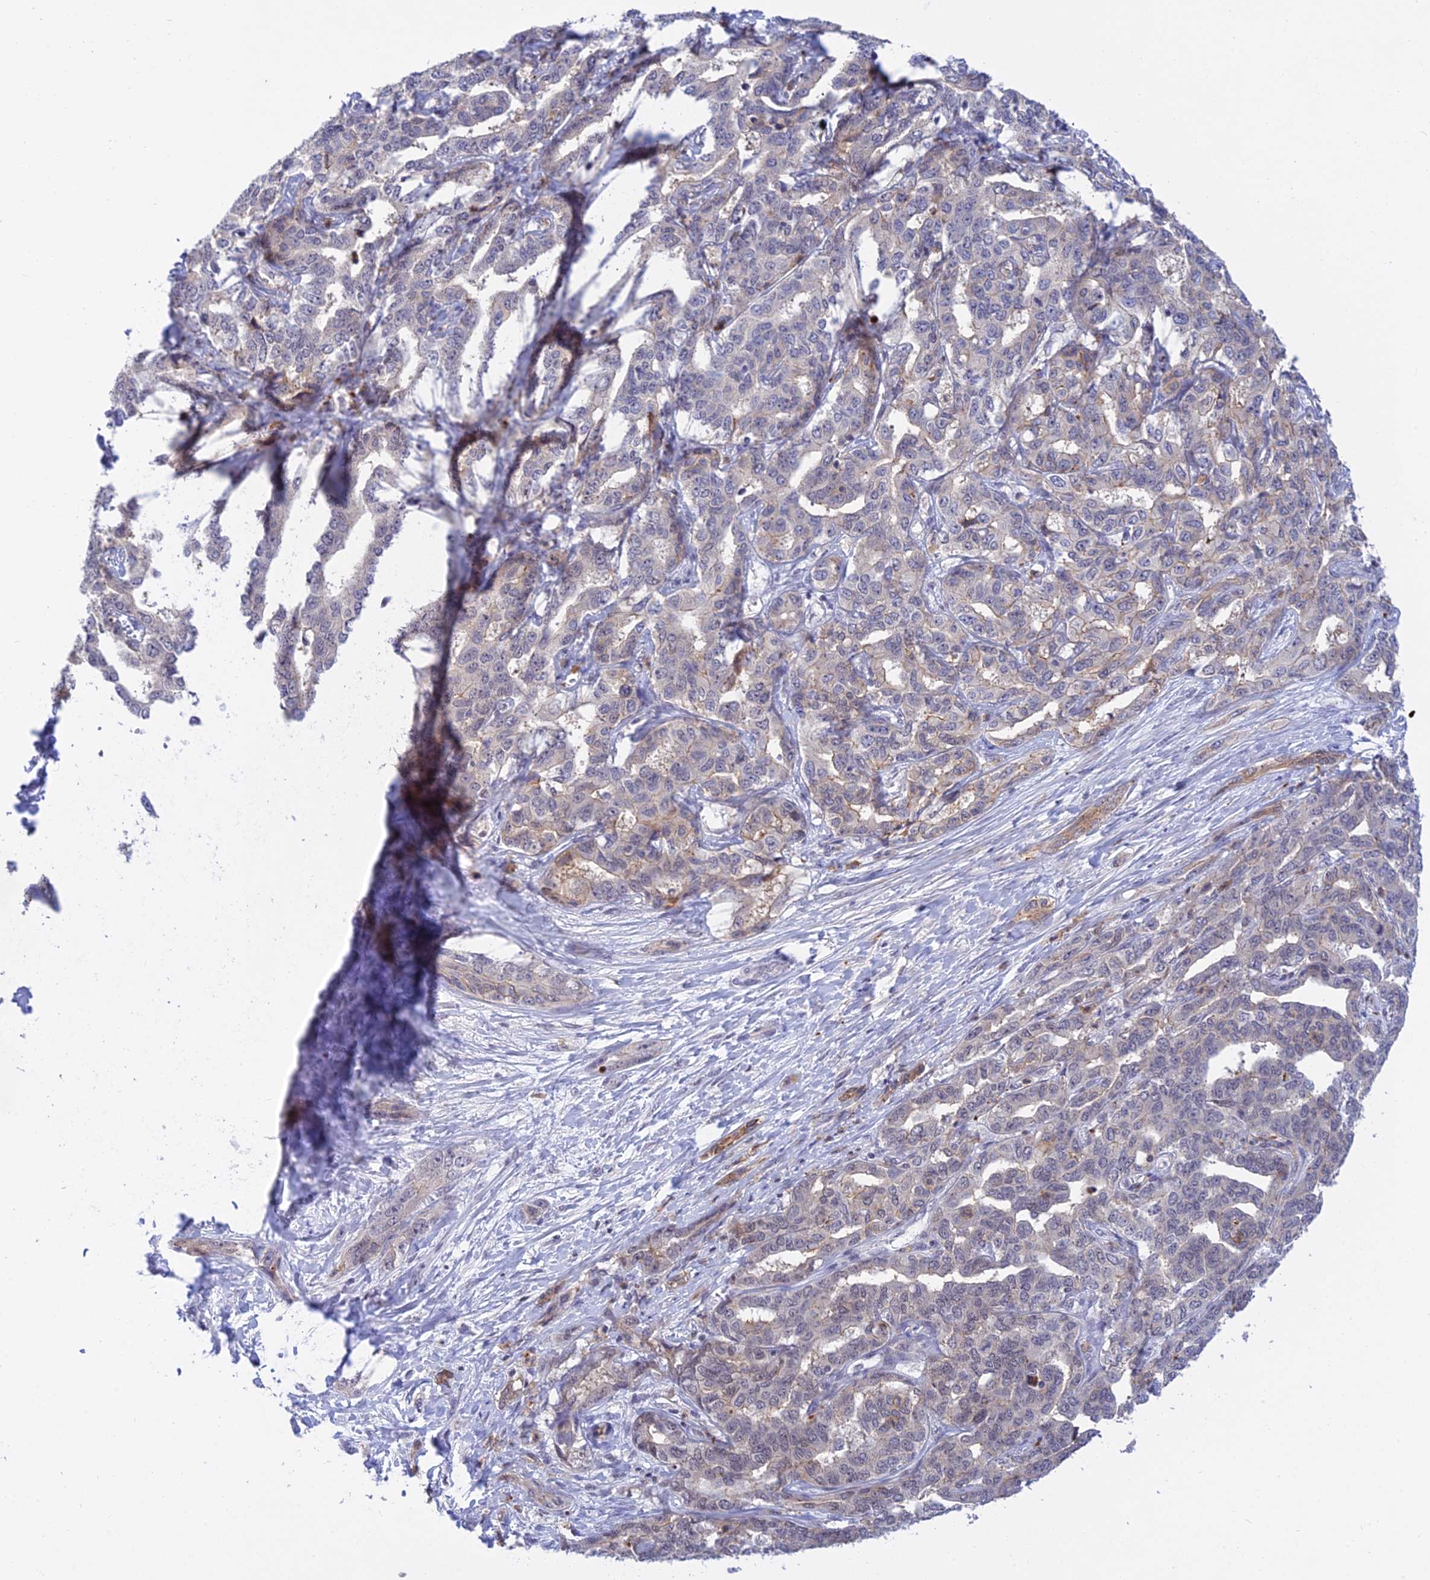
{"staining": {"intensity": "negative", "quantity": "none", "location": "none"}, "tissue": "liver cancer", "cell_type": "Tumor cells", "image_type": "cancer", "snomed": [{"axis": "morphology", "description": "Cholangiocarcinoma"}, {"axis": "topography", "description": "Liver"}], "caption": "IHC of liver cancer shows no staining in tumor cells. The staining is performed using DAB brown chromogen with nuclei counter-stained in using hematoxylin.", "gene": "TCEA1", "patient": {"sex": "male", "age": 59}}